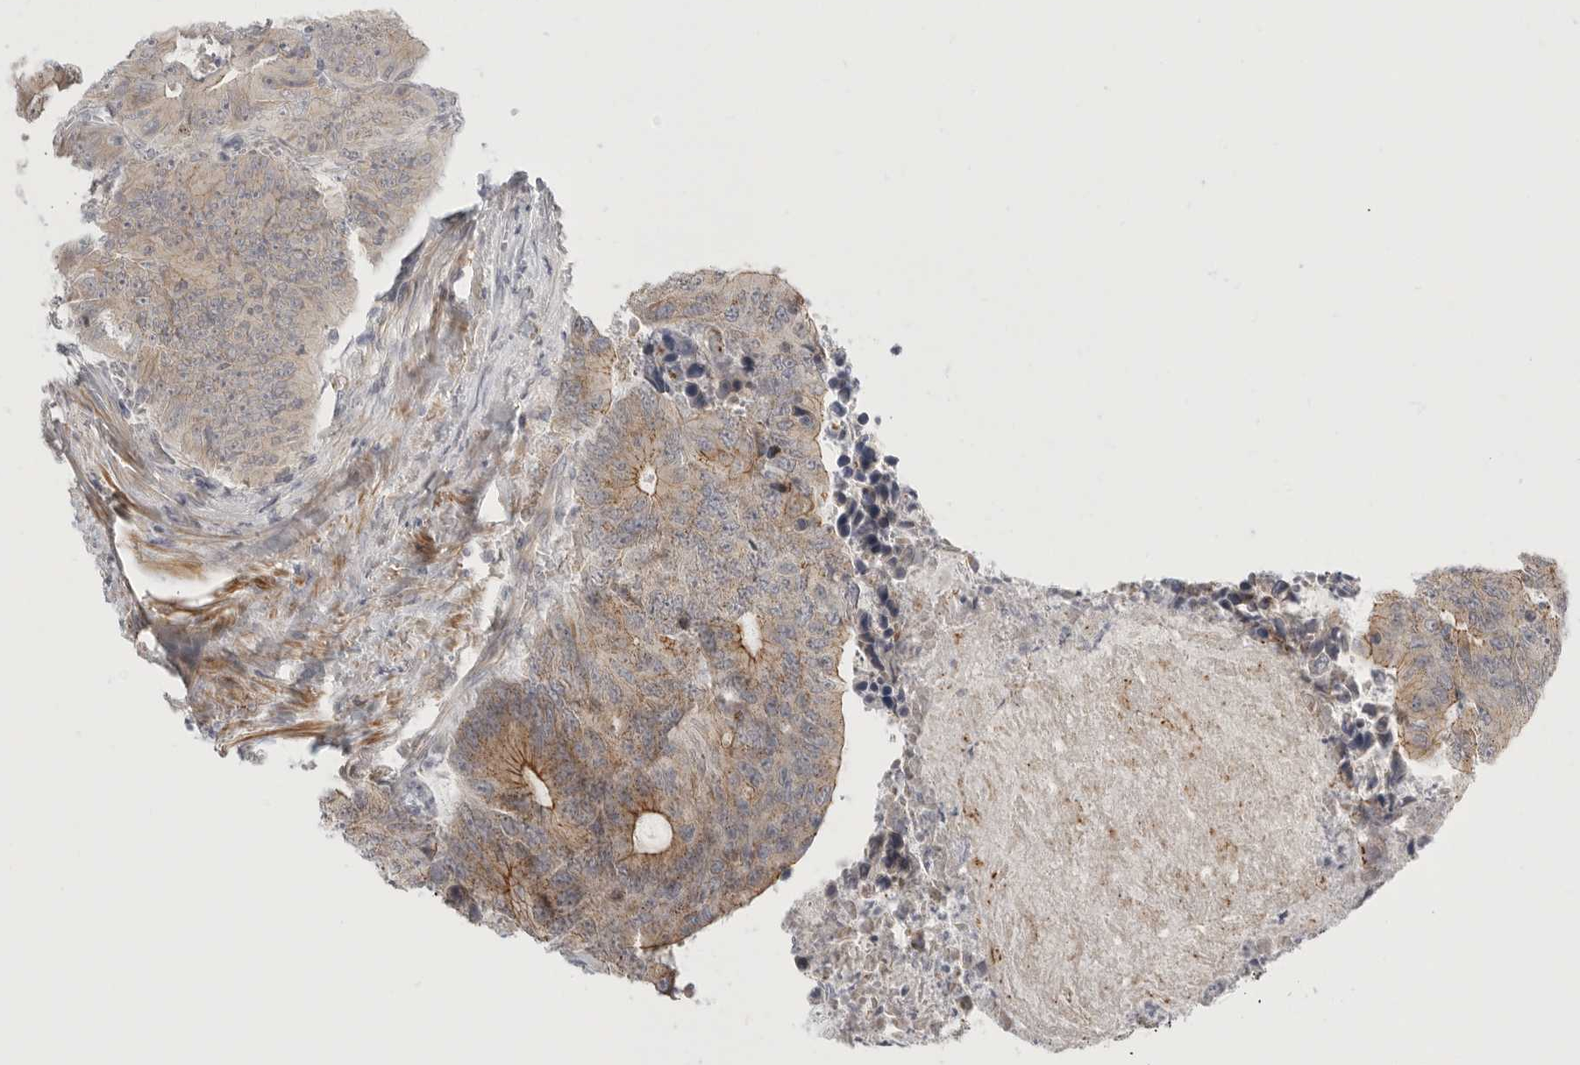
{"staining": {"intensity": "weak", "quantity": "<25%", "location": "cytoplasmic/membranous"}, "tissue": "colorectal cancer", "cell_type": "Tumor cells", "image_type": "cancer", "snomed": [{"axis": "morphology", "description": "Adenocarcinoma, NOS"}, {"axis": "topography", "description": "Colon"}], "caption": "DAB (3,3'-diaminobenzidine) immunohistochemical staining of adenocarcinoma (colorectal) demonstrates no significant expression in tumor cells.", "gene": "STAB2", "patient": {"sex": "male", "age": 87}}